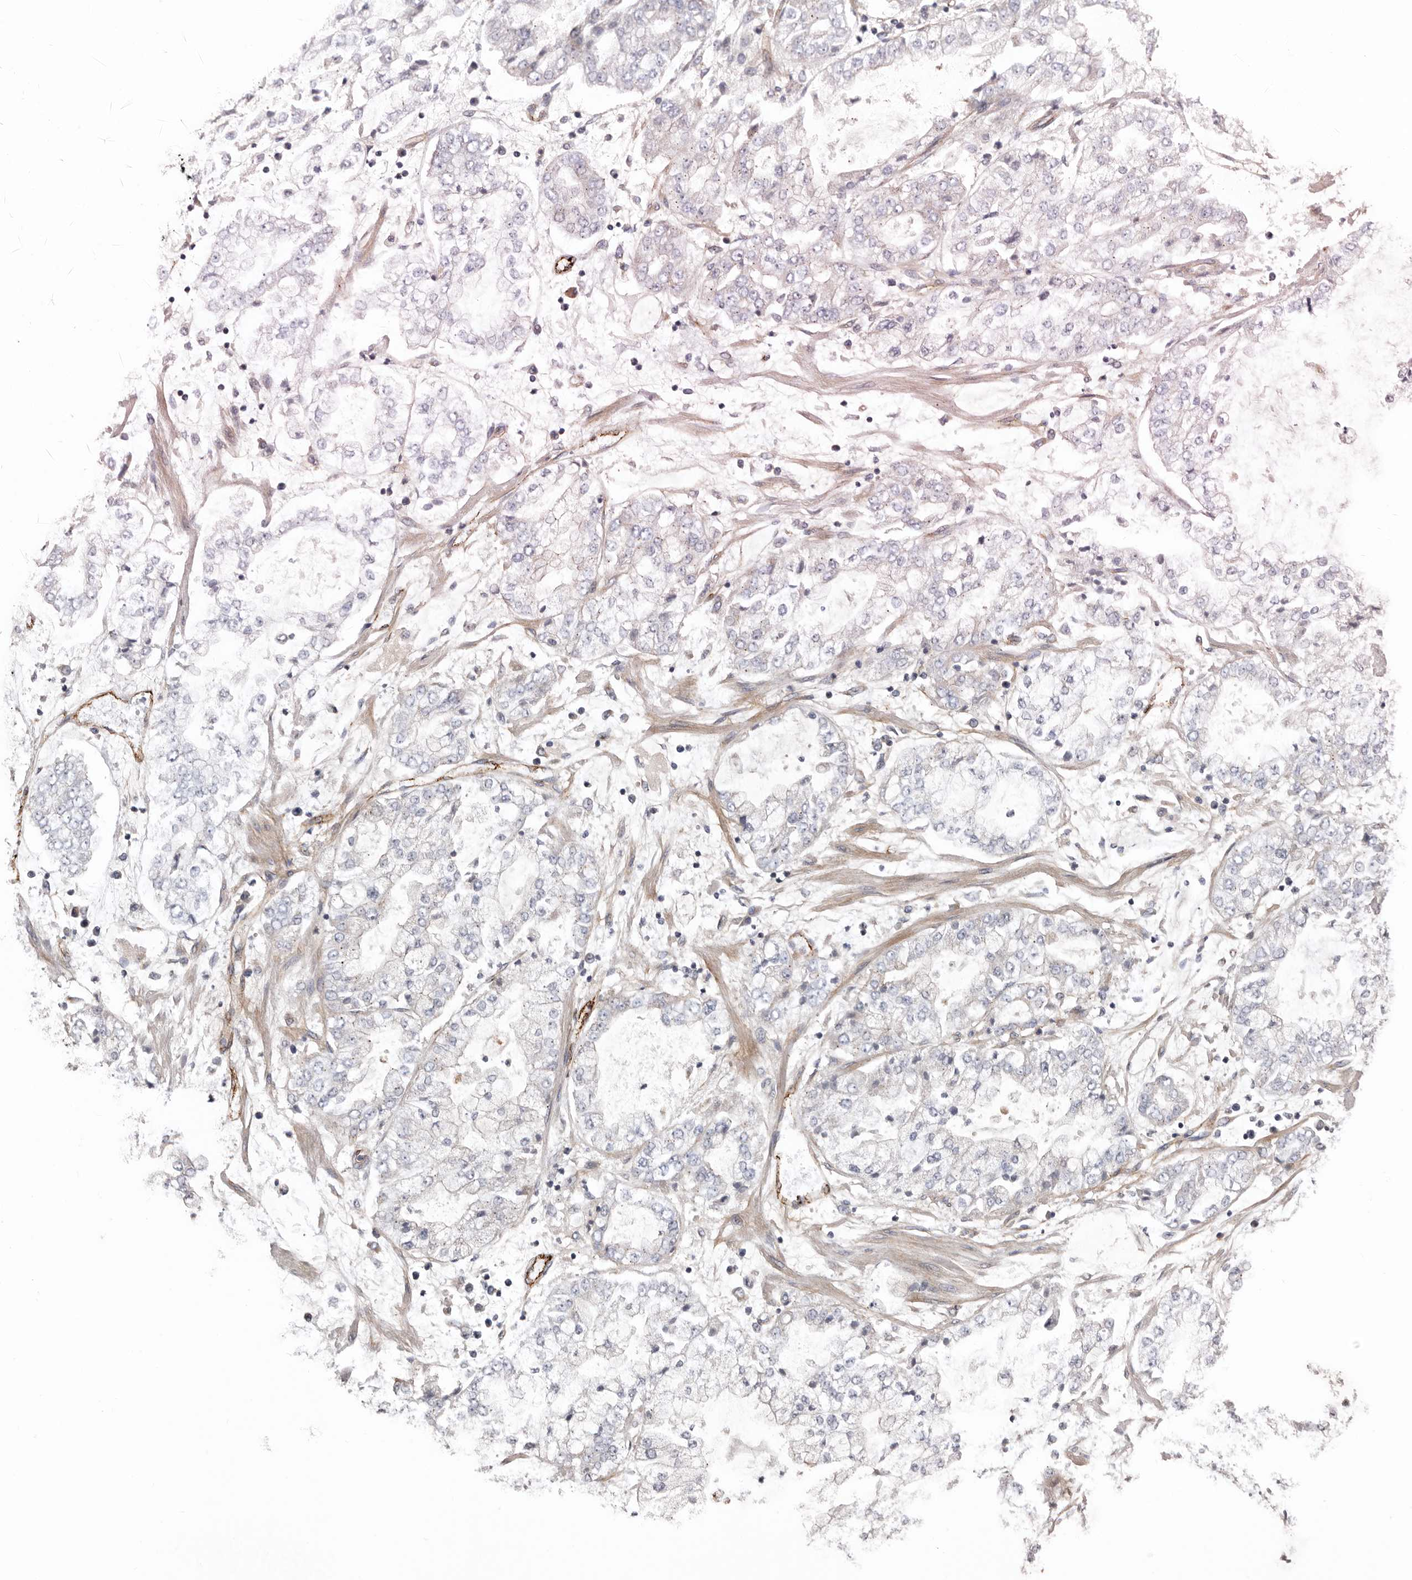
{"staining": {"intensity": "negative", "quantity": "none", "location": "none"}, "tissue": "stomach cancer", "cell_type": "Tumor cells", "image_type": "cancer", "snomed": [{"axis": "morphology", "description": "Adenocarcinoma, NOS"}, {"axis": "topography", "description": "Stomach"}], "caption": "Immunohistochemical staining of stomach cancer (adenocarcinoma) shows no significant staining in tumor cells.", "gene": "LUZP1", "patient": {"sex": "male", "age": 76}}